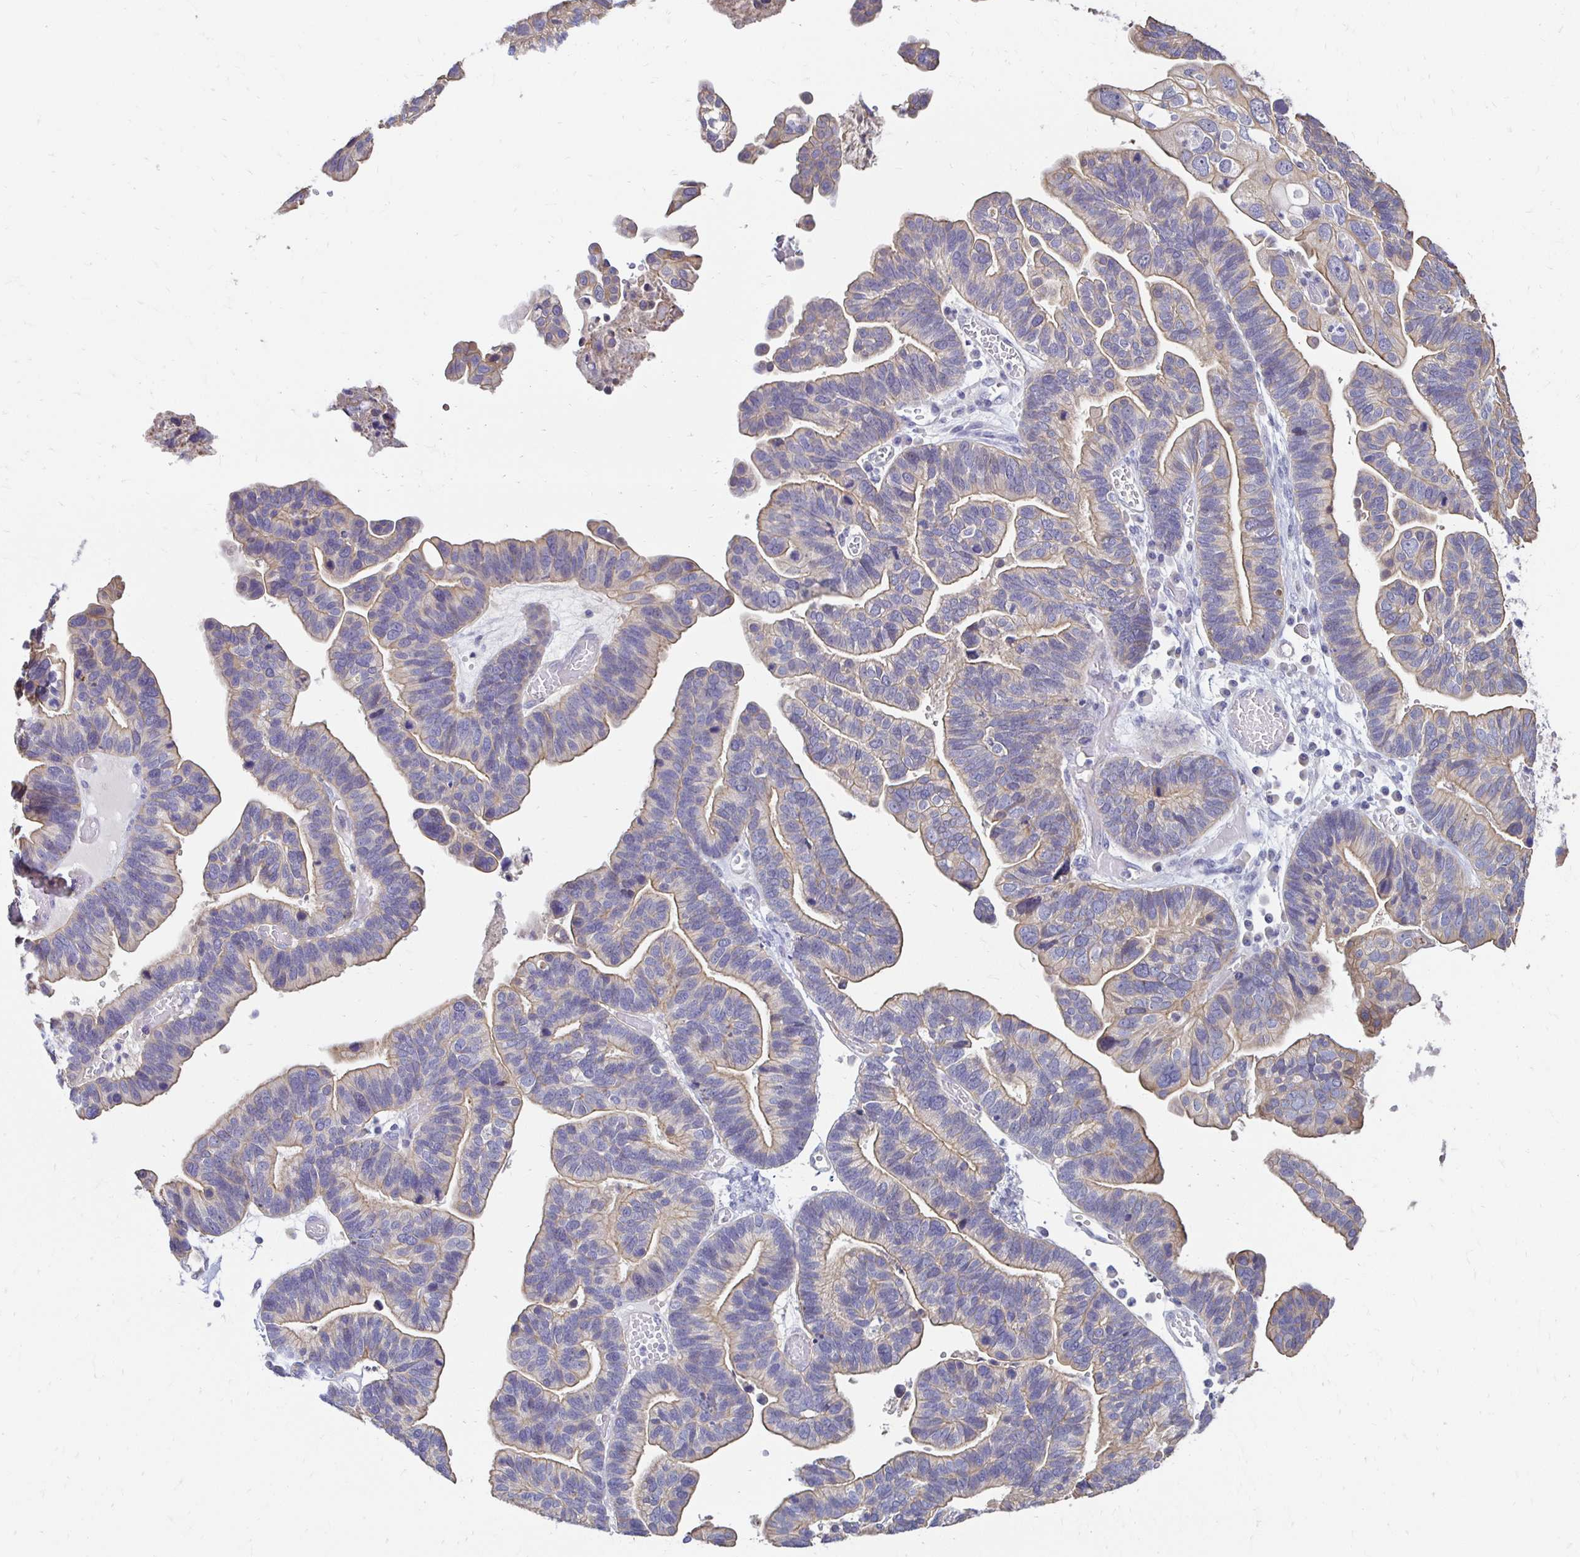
{"staining": {"intensity": "weak", "quantity": "25%-75%", "location": "cytoplasmic/membranous"}, "tissue": "ovarian cancer", "cell_type": "Tumor cells", "image_type": "cancer", "snomed": [{"axis": "morphology", "description": "Cystadenocarcinoma, serous, NOS"}, {"axis": "topography", "description": "Ovary"}], "caption": "Ovarian cancer was stained to show a protein in brown. There is low levels of weak cytoplasmic/membranous expression in approximately 25%-75% of tumor cells.", "gene": "AKAP6", "patient": {"sex": "female", "age": 56}}